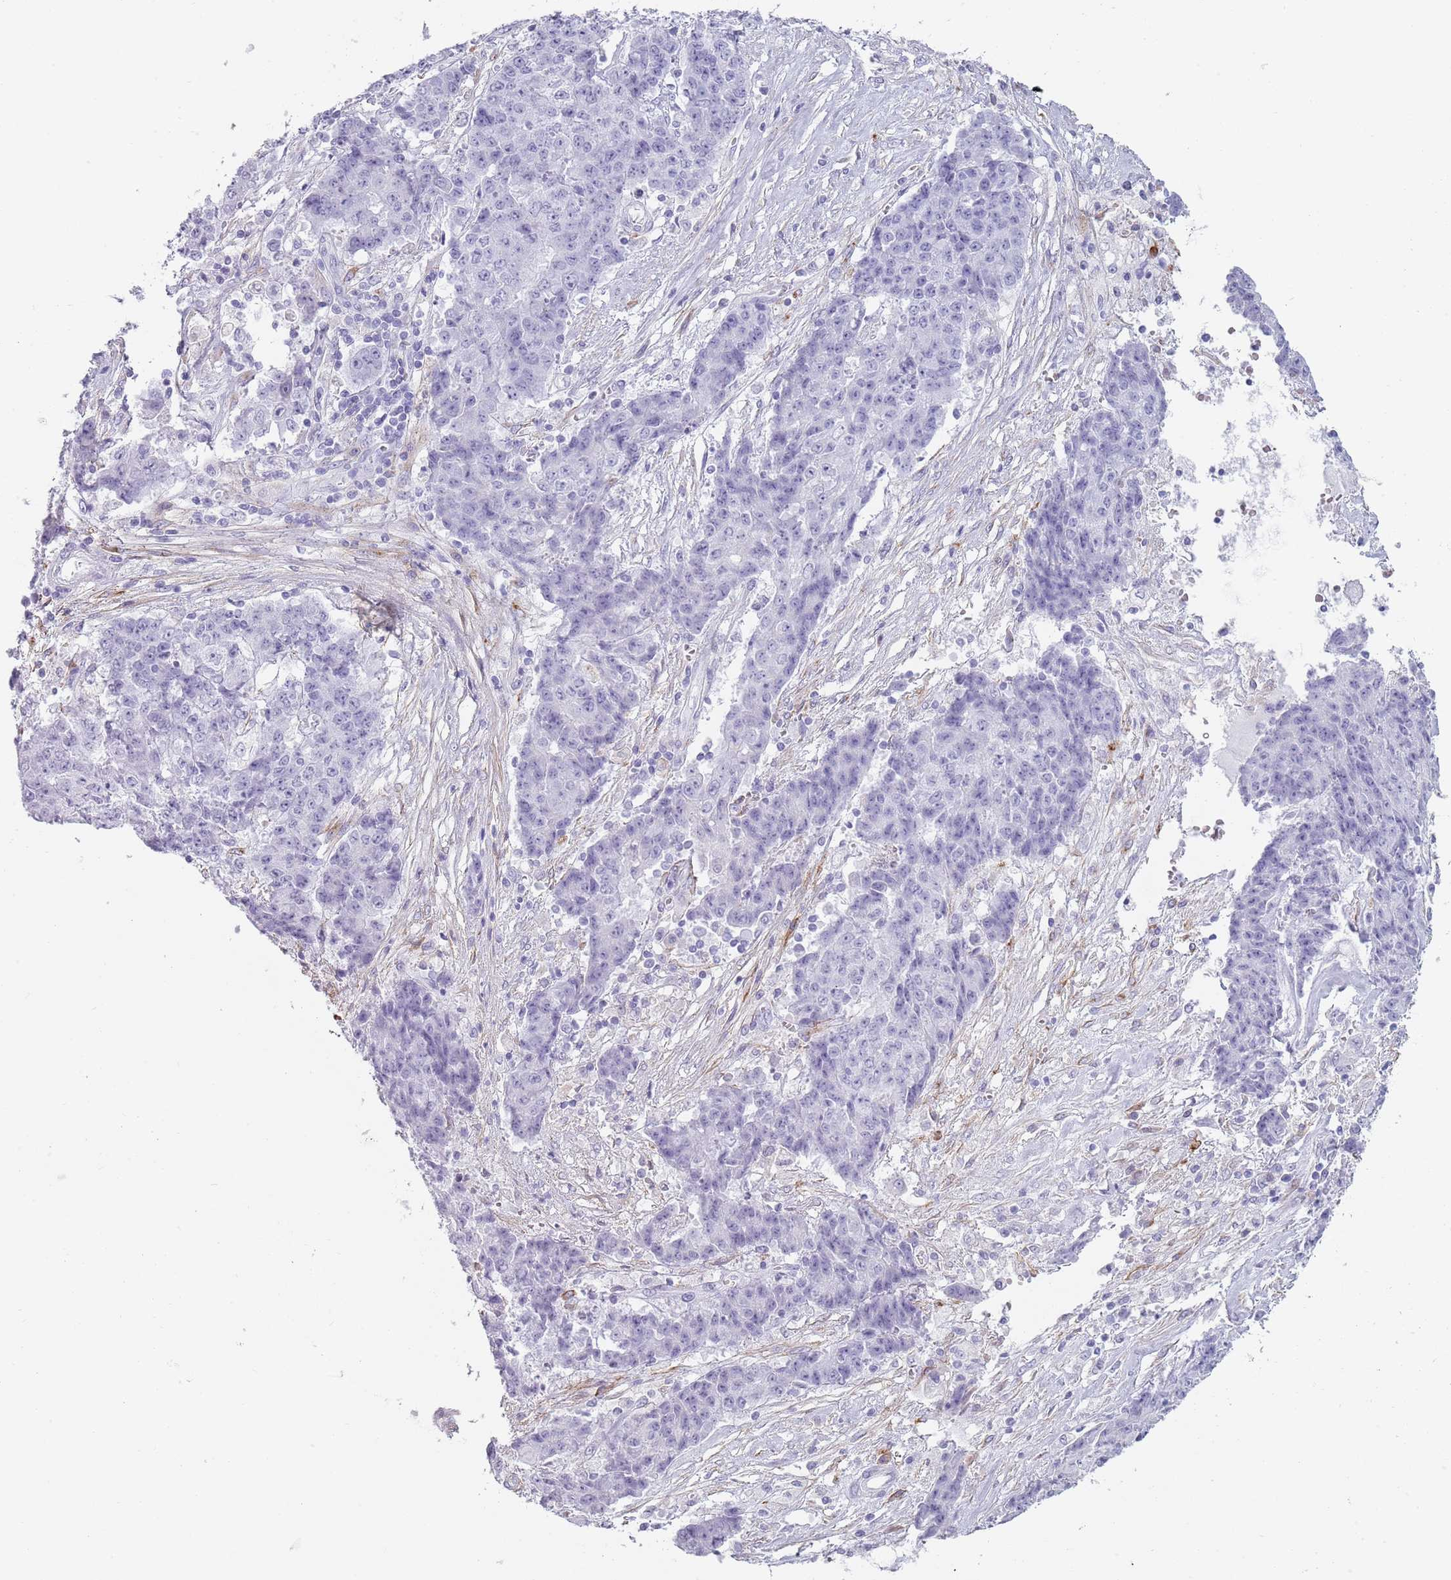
{"staining": {"intensity": "negative", "quantity": "none", "location": "none"}, "tissue": "ovarian cancer", "cell_type": "Tumor cells", "image_type": "cancer", "snomed": [{"axis": "morphology", "description": "Carcinoma, endometroid"}, {"axis": "topography", "description": "Ovary"}], "caption": "The photomicrograph shows no staining of tumor cells in ovarian cancer. (DAB (3,3'-diaminobenzidine) immunohistochemistry (IHC) with hematoxylin counter stain).", "gene": "COLEC12", "patient": {"sex": "female", "age": 42}}